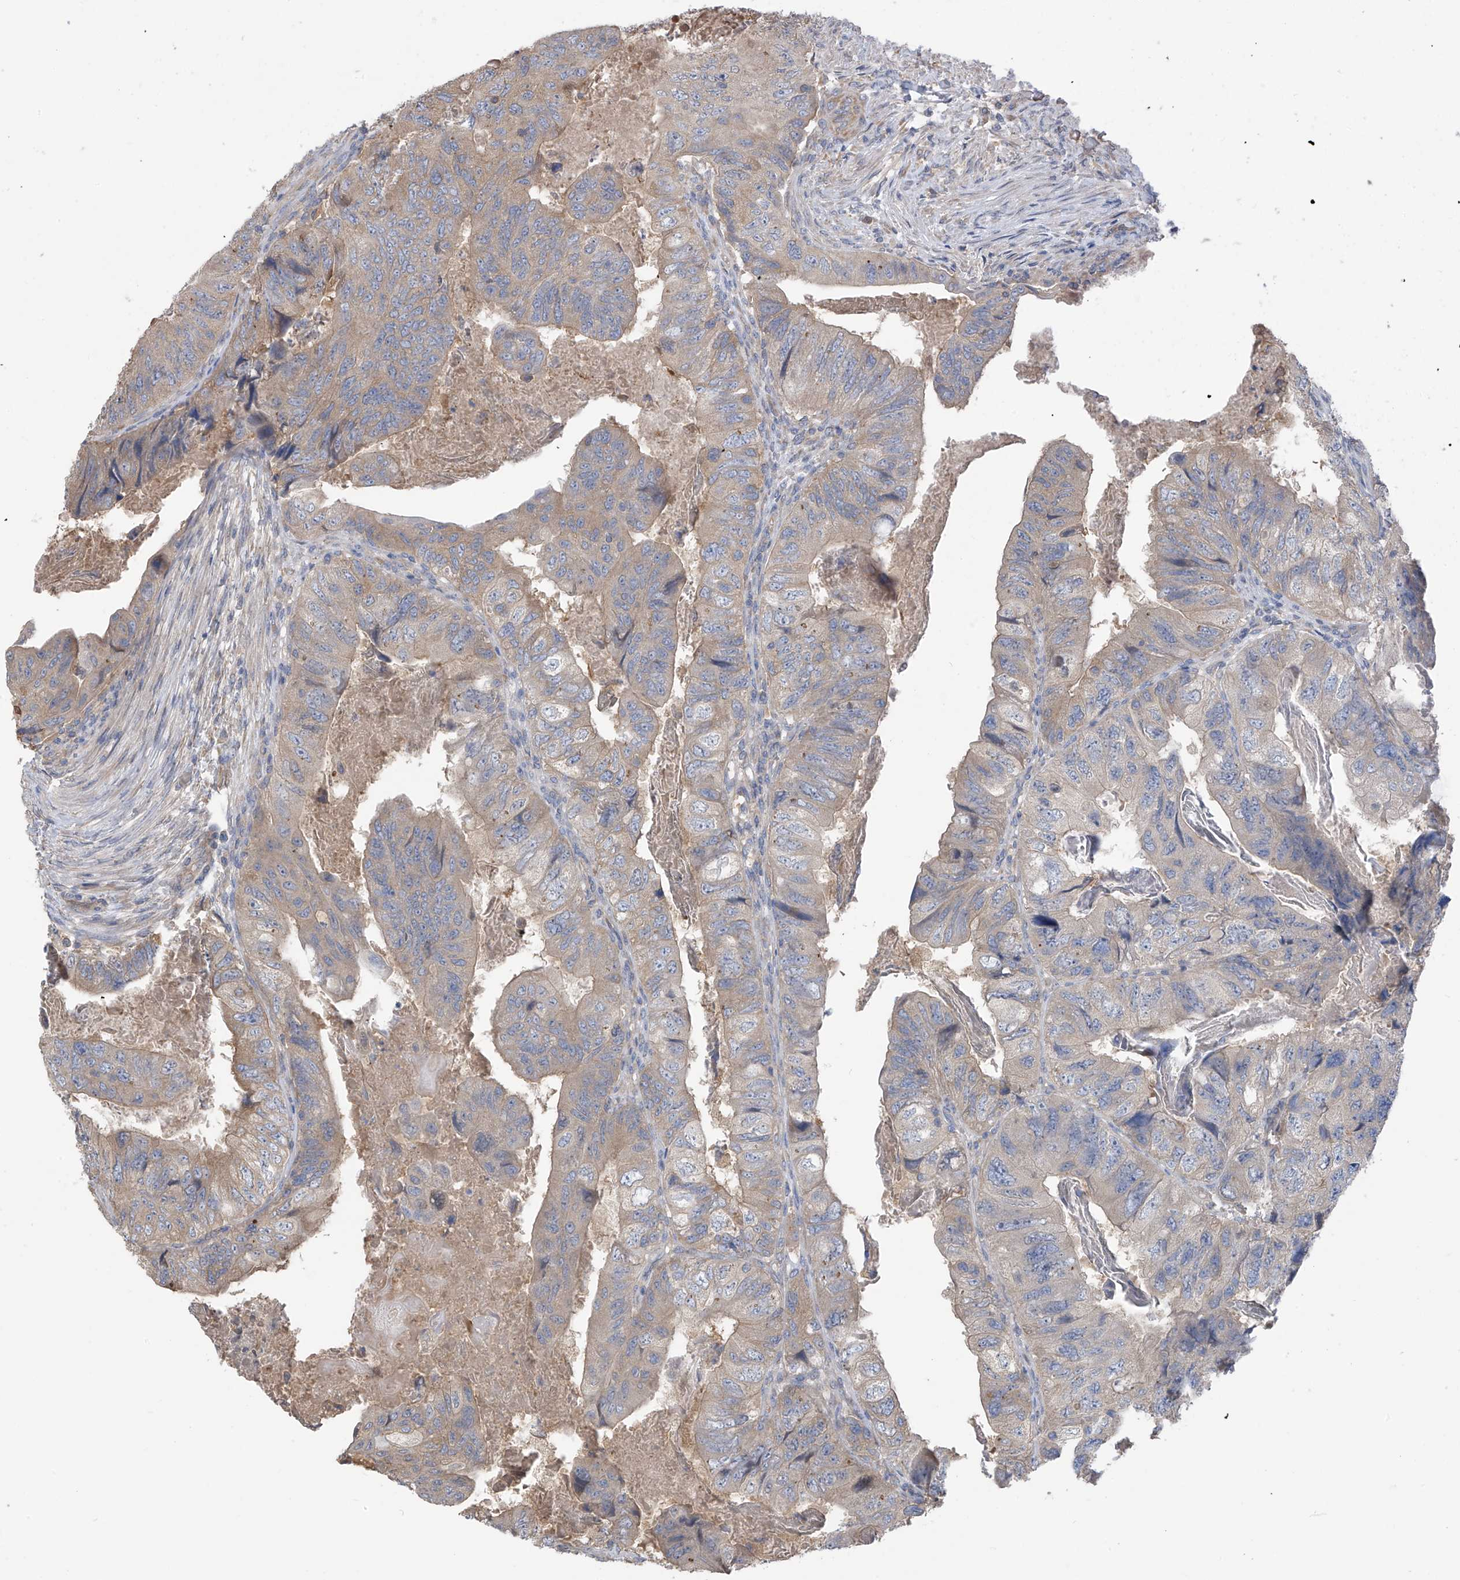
{"staining": {"intensity": "weak", "quantity": "25%-75%", "location": "cytoplasmic/membranous"}, "tissue": "colorectal cancer", "cell_type": "Tumor cells", "image_type": "cancer", "snomed": [{"axis": "morphology", "description": "Adenocarcinoma, NOS"}, {"axis": "topography", "description": "Rectum"}], "caption": "Tumor cells display low levels of weak cytoplasmic/membranous staining in approximately 25%-75% of cells in human adenocarcinoma (colorectal). The protein is stained brown, and the nuclei are stained in blue (DAB (3,3'-diaminobenzidine) IHC with brightfield microscopy, high magnification).", "gene": "PHACTR4", "patient": {"sex": "male", "age": 63}}